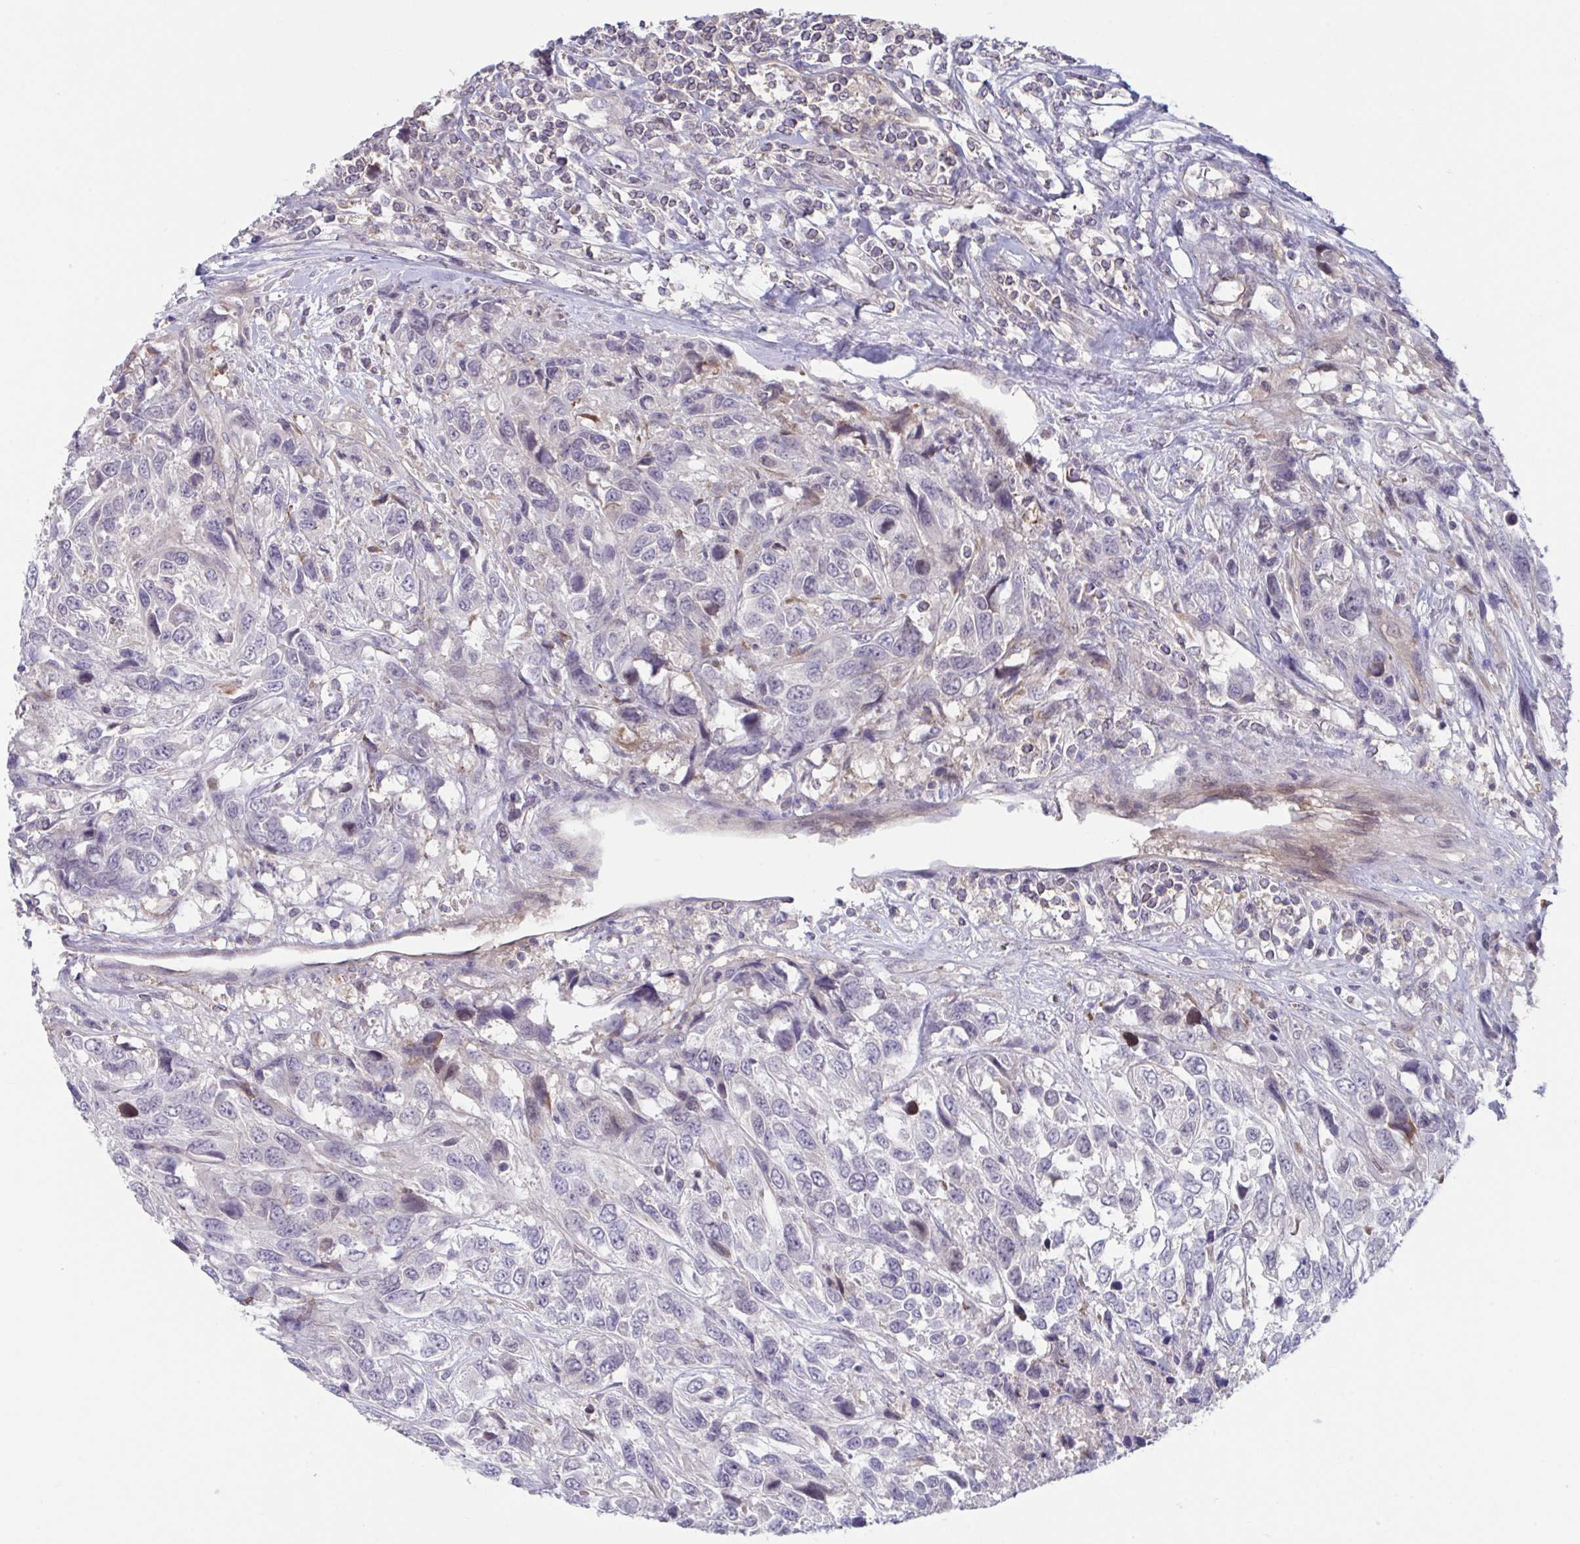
{"staining": {"intensity": "negative", "quantity": "none", "location": "none"}, "tissue": "urothelial cancer", "cell_type": "Tumor cells", "image_type": "cancer", "snomed": [{"axis": "morphology", "description": "Urothelial carcinoma, High grade"}, {"axis": "topography", "description": "Urinary bladder"}], "caption": "Immunohistochemical staining of human high-grade urothelial carcinoma demonstrates no significant staining in tumor cells.", "gene": "STK26", "patient": {"sex": "female", "age": 70}}